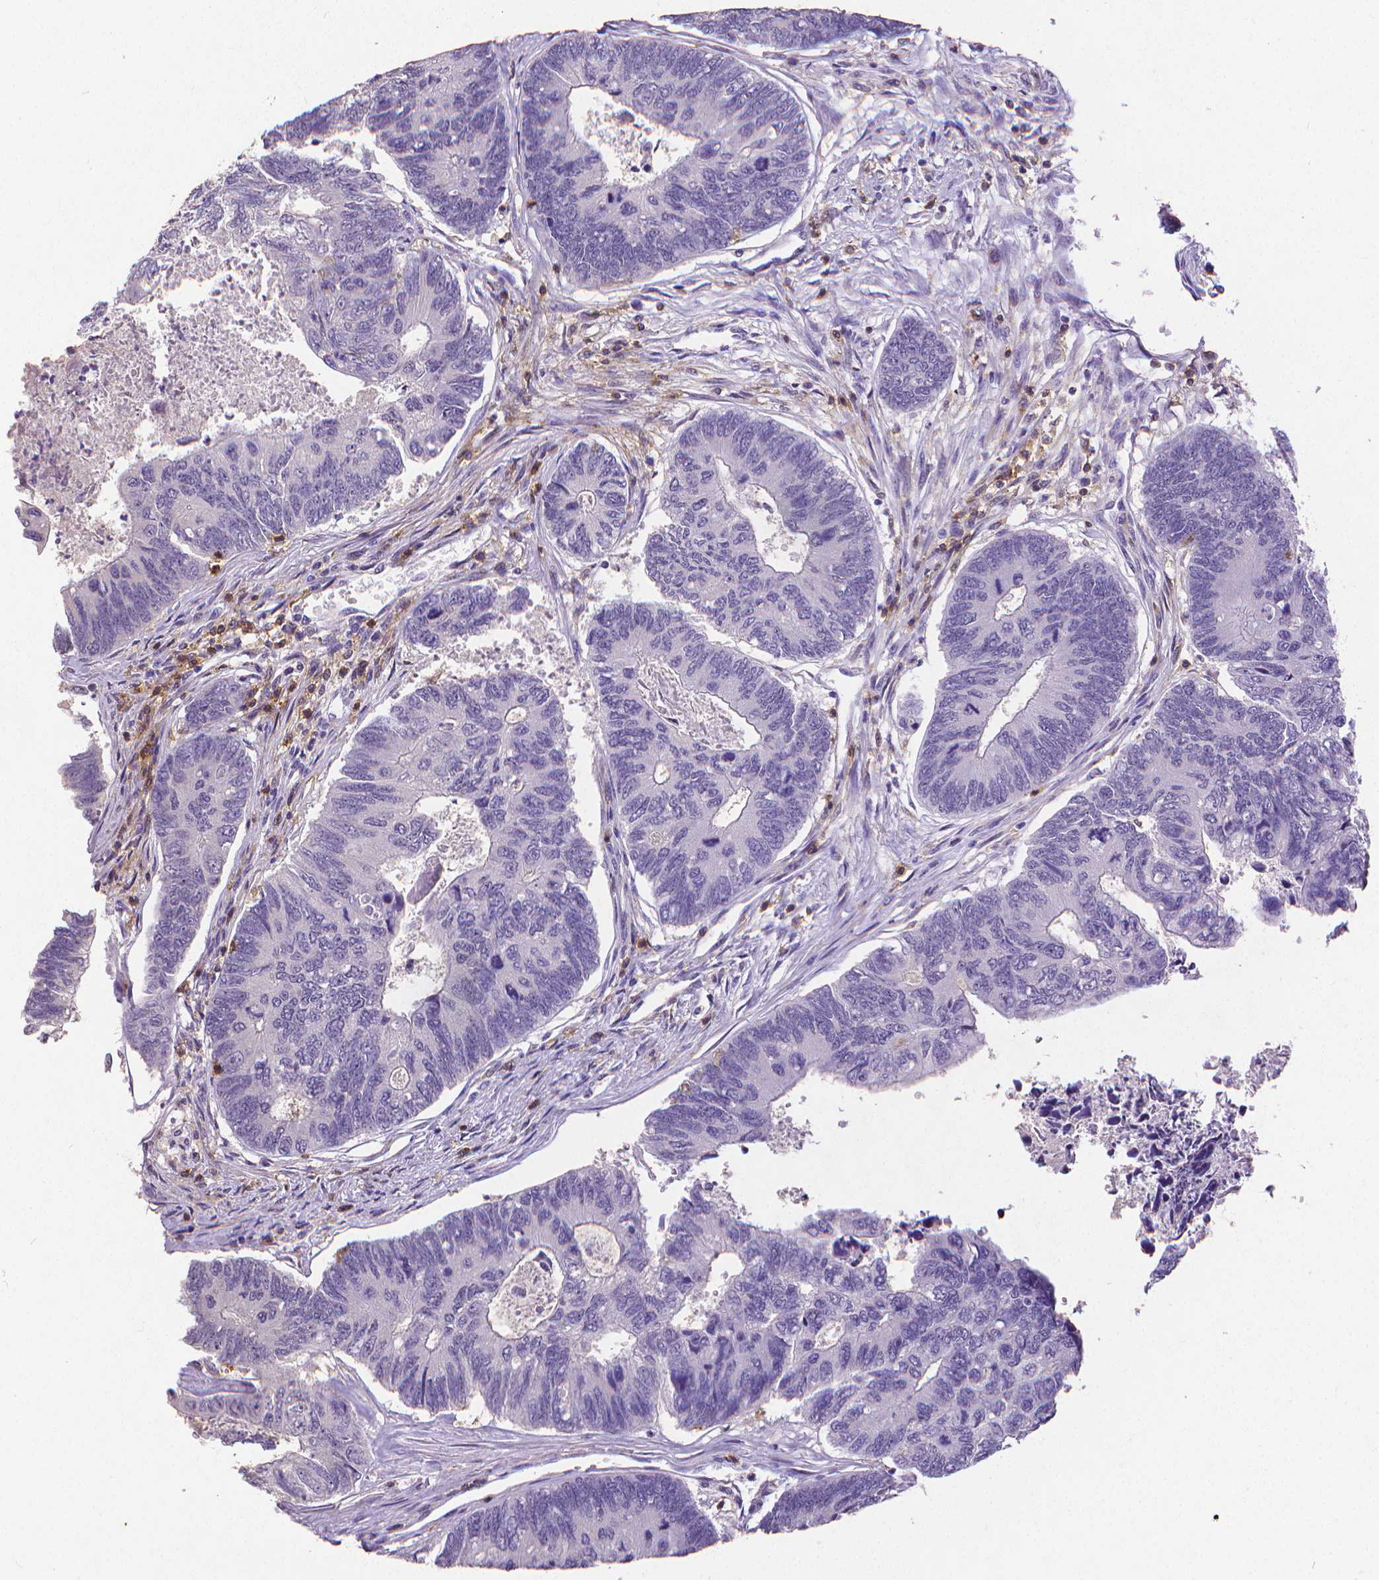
{"staining": {"intensity": "negative", "quantity": "none", "location": "none"}, "tissue": "colorectal cancer", "cell_type": "Tumor cells", "image_type": "cancer", "snomed": [{"axis": "morphology", "description": "Adenocarcinoma, NOS"}, {"axis": "topography", "description": "Colon"}], "caption": "DAB immunohistochemical staining of colorectal cancer shows no significant positivity in tumor cells.", "gene": "CD4", "patient": {"sex": "female", "age": 67}}